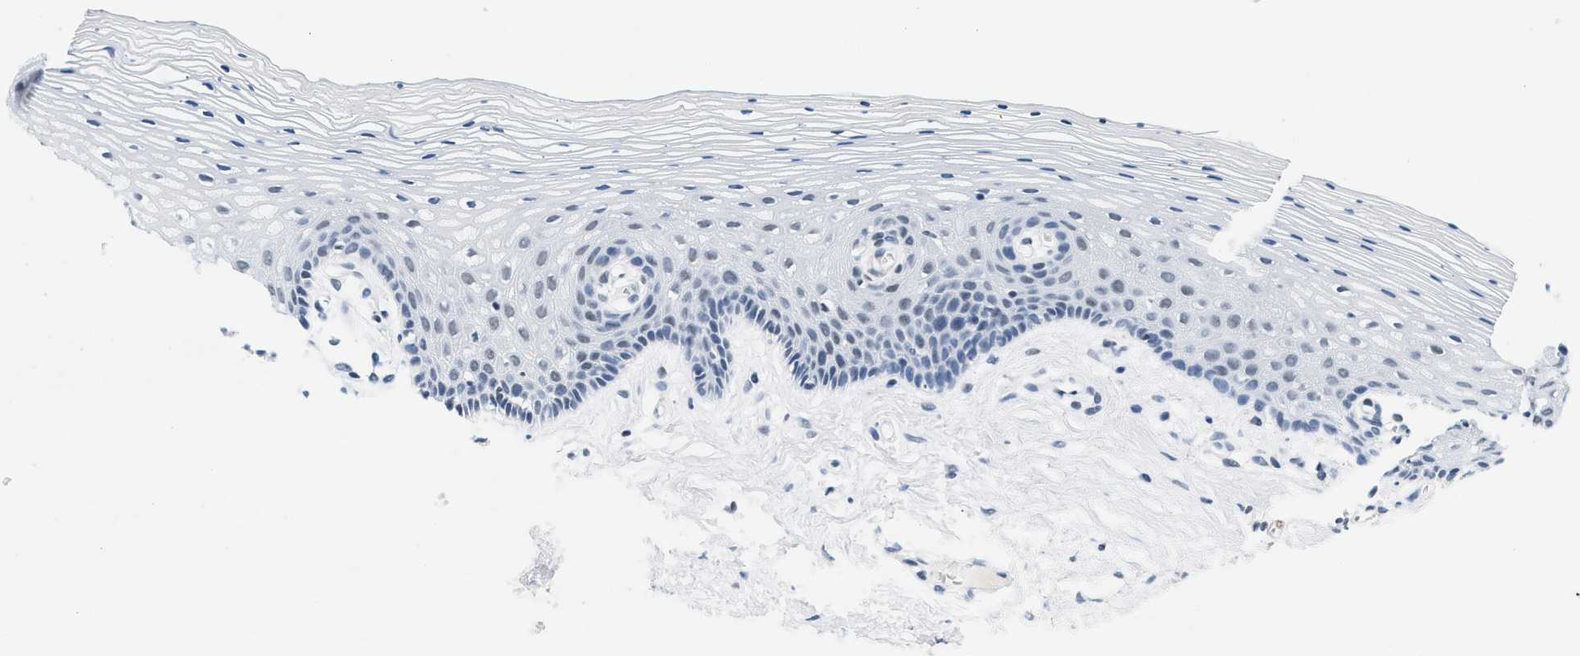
{"staining": {"intensity": "negative", "quantity": "none", "location": "none"}, "tissue": "vagina", "cell_type": "Squamous epithelial cells", "image_type": "normal", "snomed": [{"axis": "morphology", "description": "Normal tissue, NOS"}, {"axis": "topography", "description": "Vagina"}], "caption": "Immunohistochemical staining of normal vagina shows no significant expression in squamous epithelial cells.", "gene": "ATF2", "patient": {"sex": "female", "age": 32}}